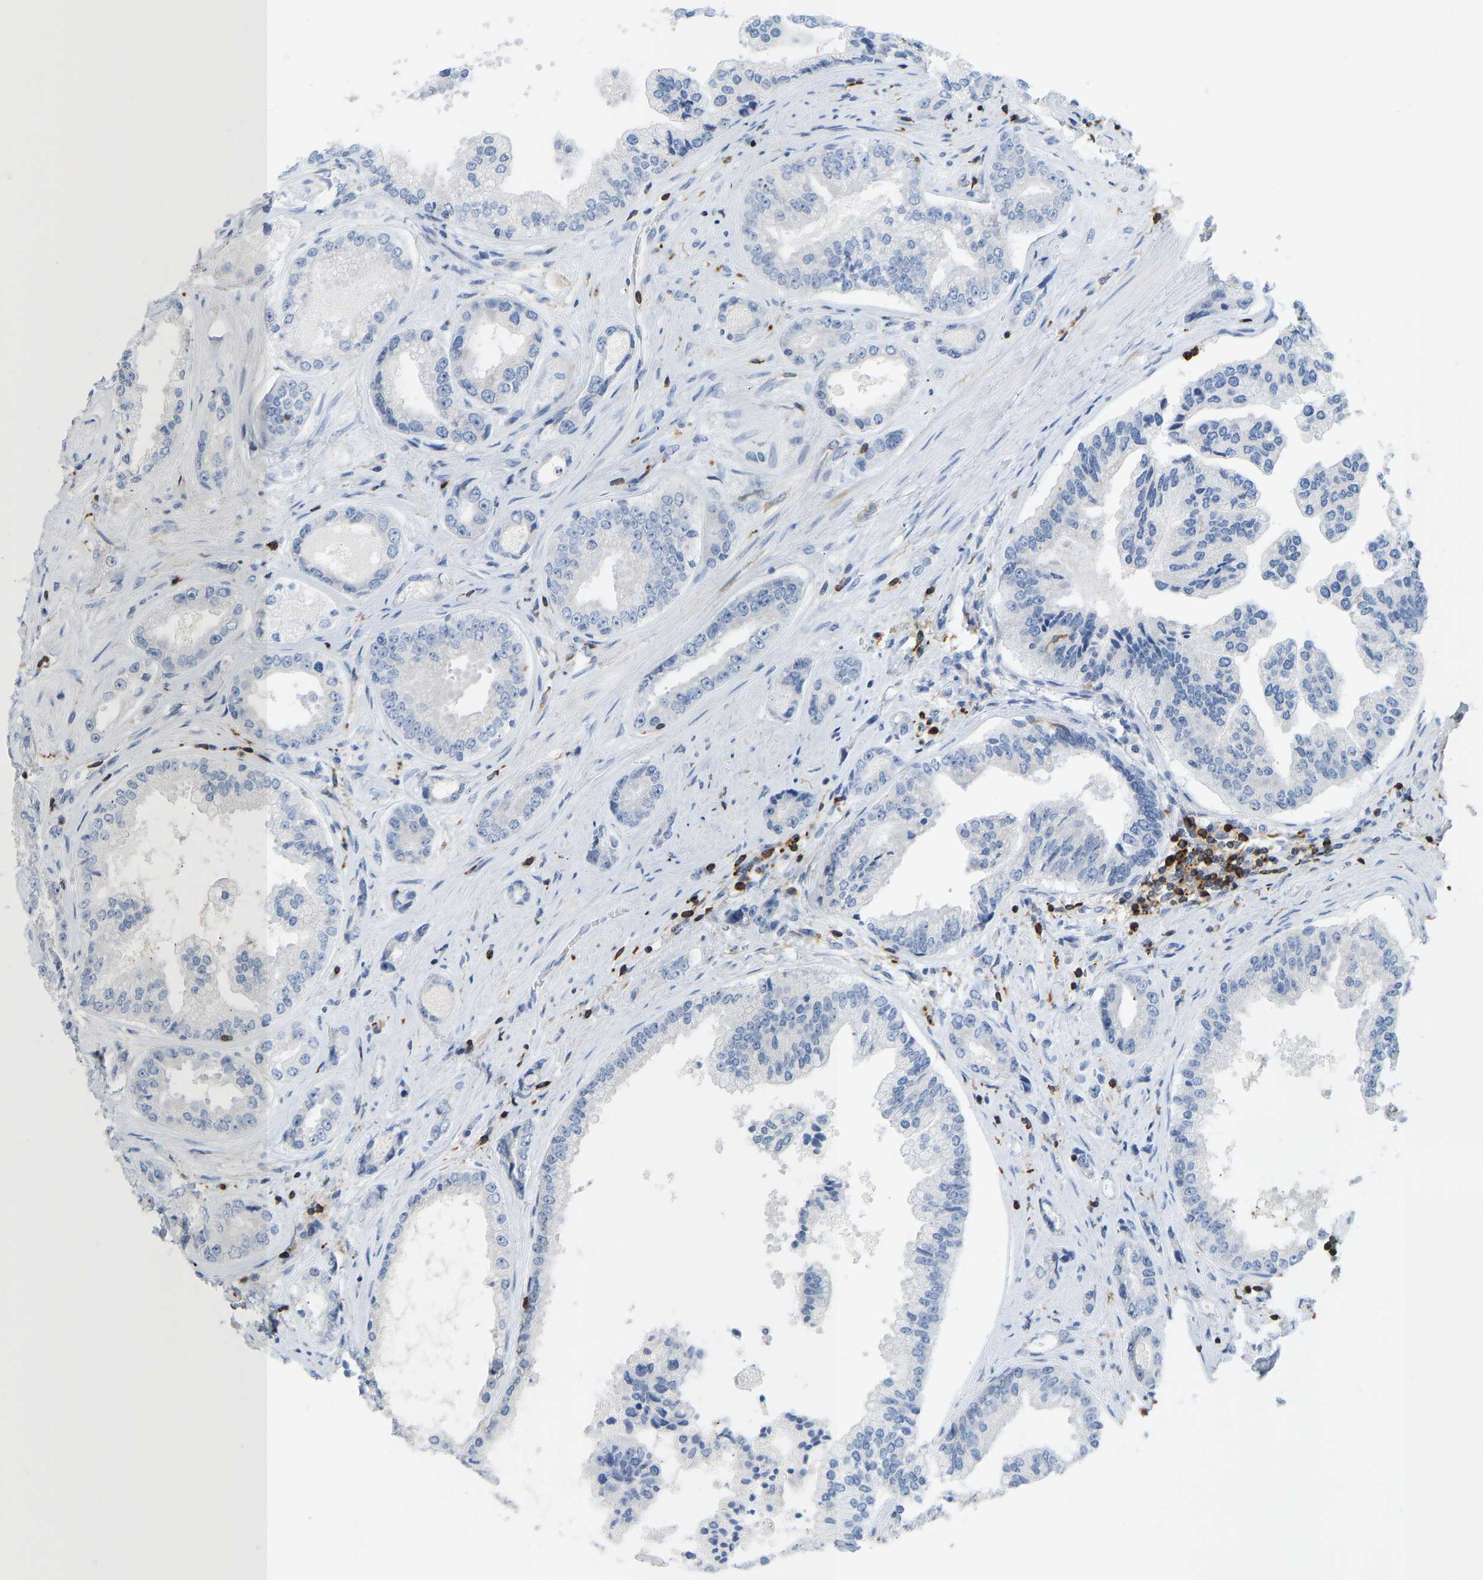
{"staining": {"intensity": "negative", "quantity": "none", "location": "none"}, "tissue": "prostate cancer", "cell_type": "Tumor cells", "image_type": "cancer", "snomed": [{"axis": "morphology", "description": "Adenocarcinoma, High grade"}, {"axis": "topography", "description": "Prostate"}], "caption": "Protein analysis of prostate cancer shows no significant expression in tumor cells.", "gene": "EVL", "patient": {"sex": "male", "age": 61}}